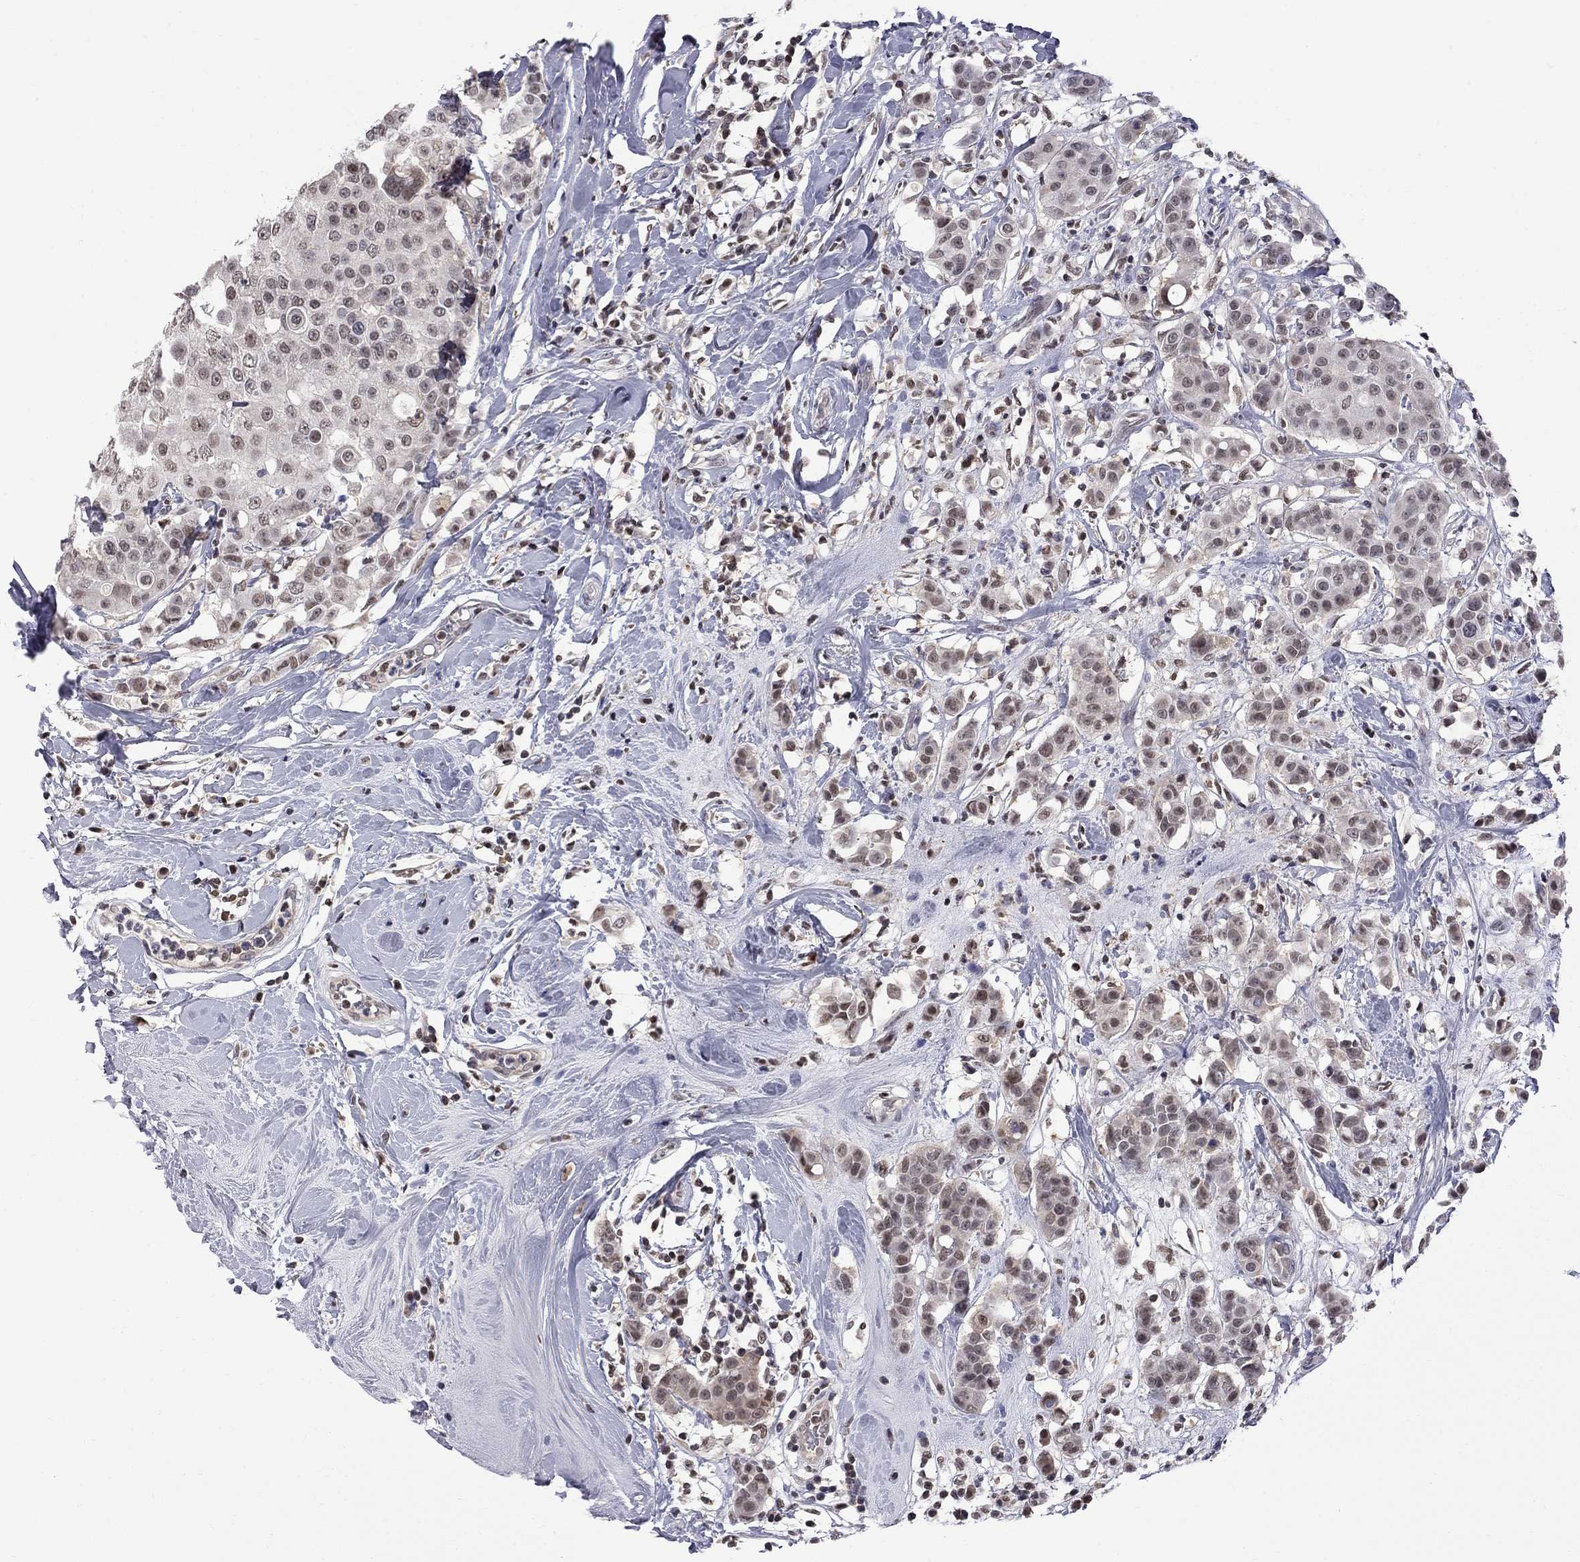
{"staining": {"intensity": "weak", "quantity": "<25%", "location": "nuclear"}, "tissue": "breast cancer", "cell_type": "Tumor cells", "image_type": "cancer", "snomed": [{"axis": "morphology", "description": "Duct carcinoma"}, {"axis": "topography", "description": "Breast"}], "caption": "Breast invasive ductal carcinoma was stained to show a protein in brown. There is no significant expression in tumor cells. The staining is performed using DAB brown chromogen with nuclei counter-stained in using hematoxylin.", "gene": "RFWD3", "patient": {"sex": "female", "age": 27}}